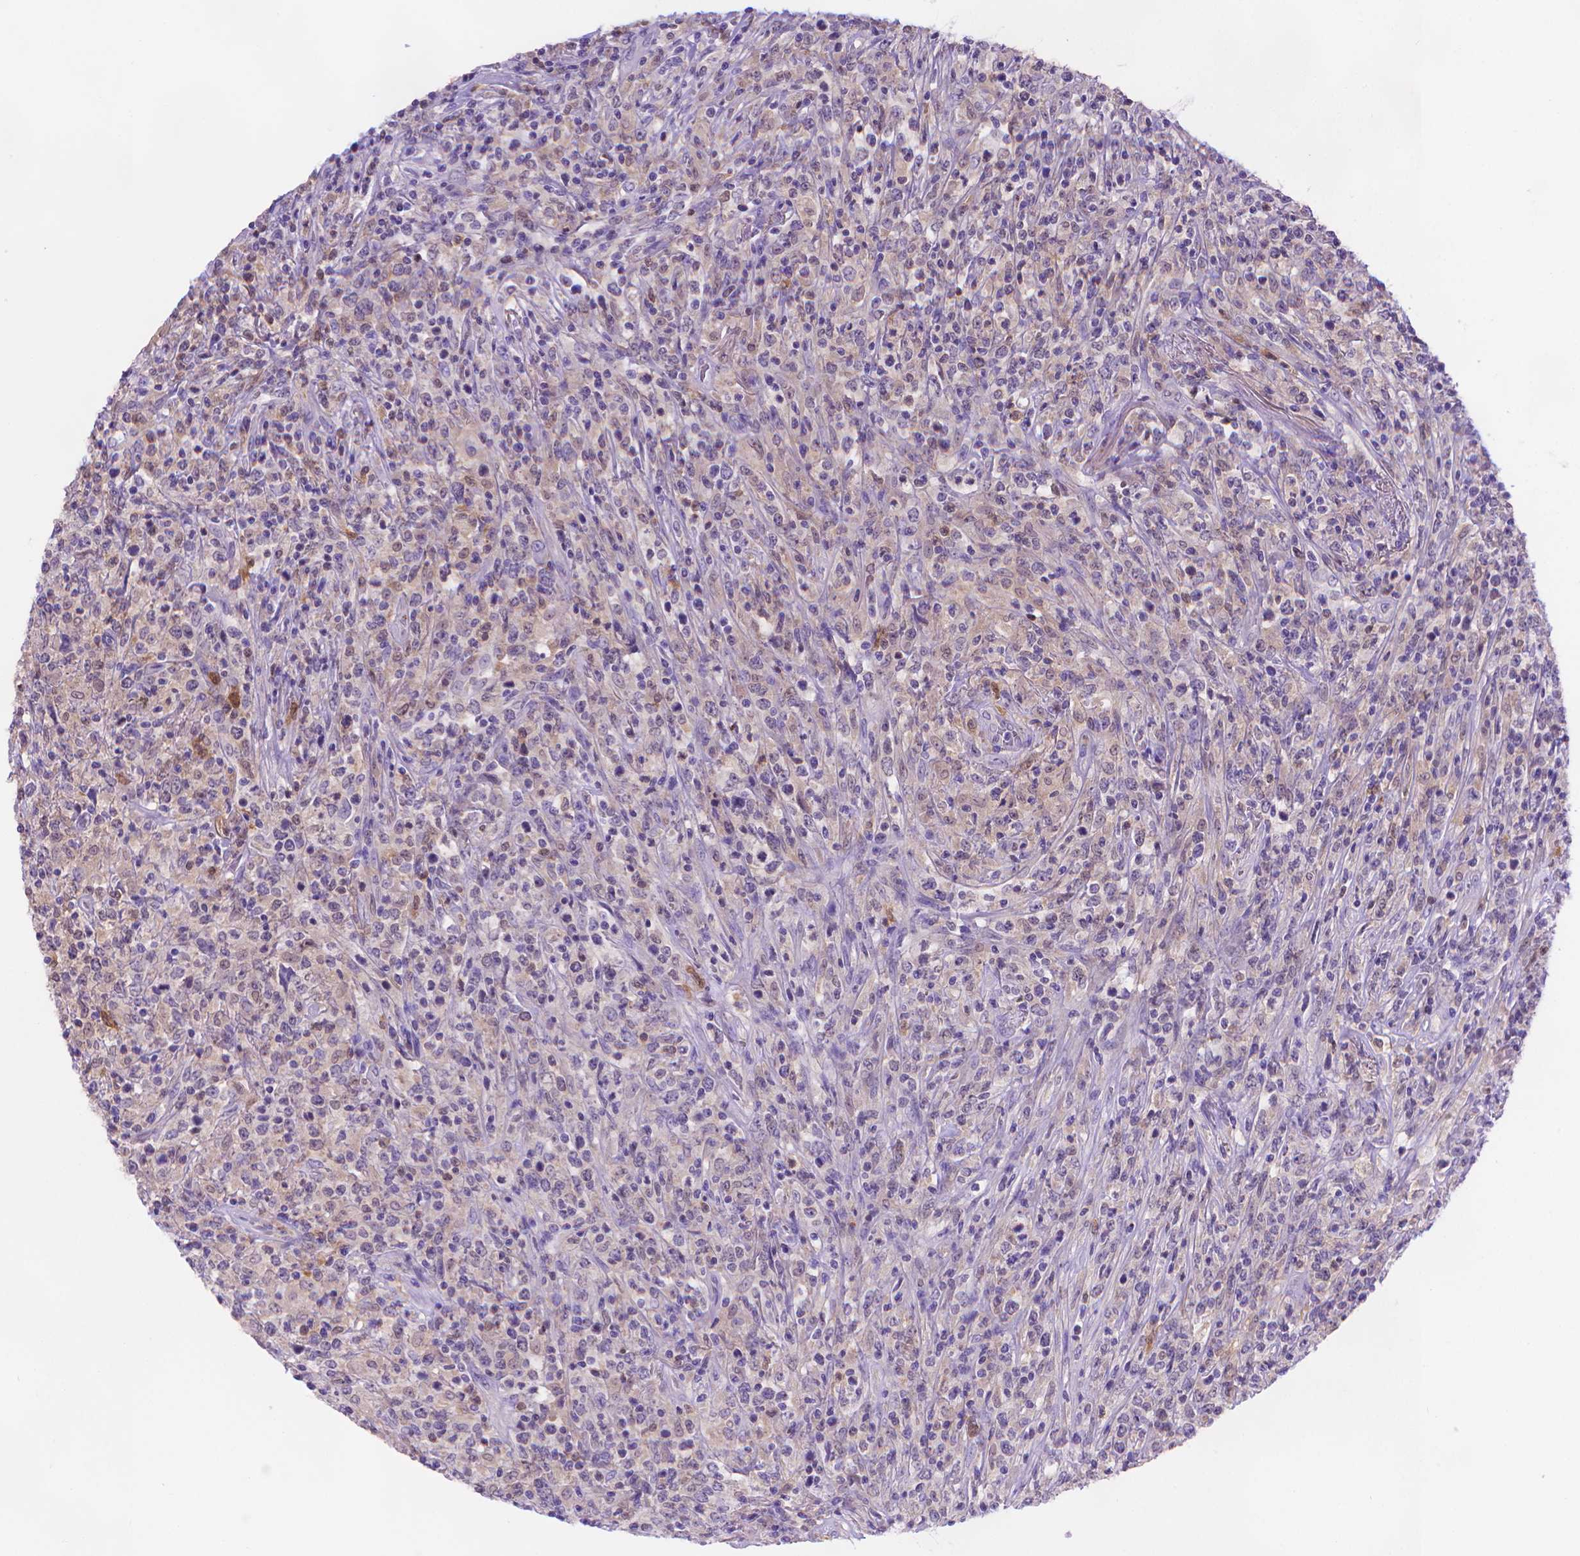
{"staining": {"intensity": "negative", "quantity": "none", "location": "none"}, "tissue": "lymphoma", "cell_type": "Tumor cells", "image_type": "cancer", "snomed": [{"axis": "morphology", "description": "Malignant lymphoma, non-Hodgkin's type, High grade"}, {"axis": "topography", "description": "Lung"}], "caption": "Protein analysis of lymphoma displays no significant expression in tumor cells.", "gene": "FGD2", "patient": {"sex": "male", "age": 79}}